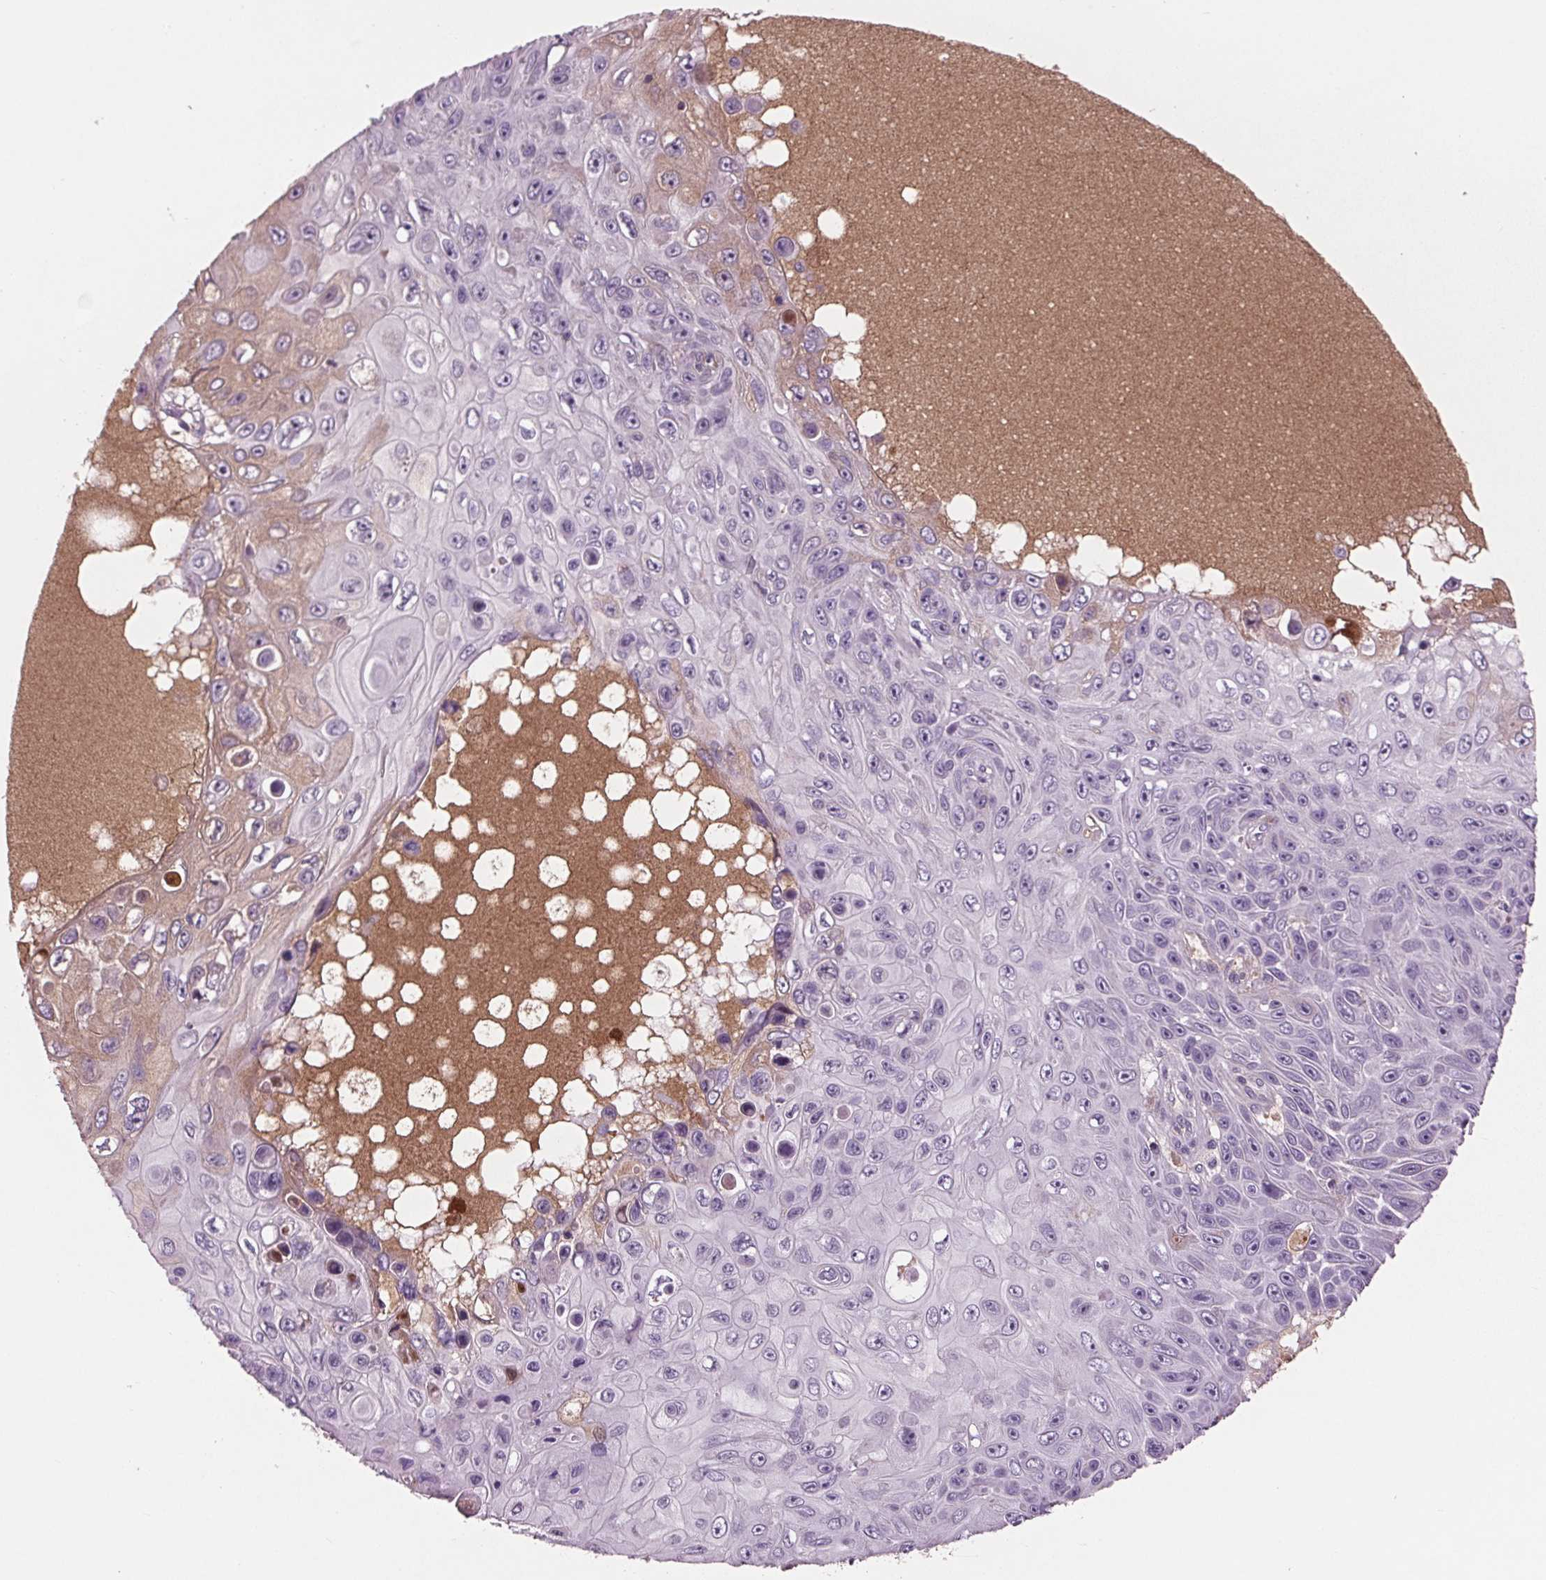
{"staining": {"intensity": "negative", "quantity": "none", "location": "none"}, "tissue": "skin cancer", "cell_type": "Tumor cells", "image_type": "cancer", "snomed": [{"axis": "morphology", "description": "Squamous cell carcinoma, NOS"}, {"axis": "topography", "description": "Skin"}], "caption": "IHC image of neoplastic tissue: skin squamous cell carcinoma stained with DAB (3,3'-diaminobenzidine) shows no significant protein expression in tumor cells.", "gene": "C6", "patient": {"sex": "male", "age": 82}}